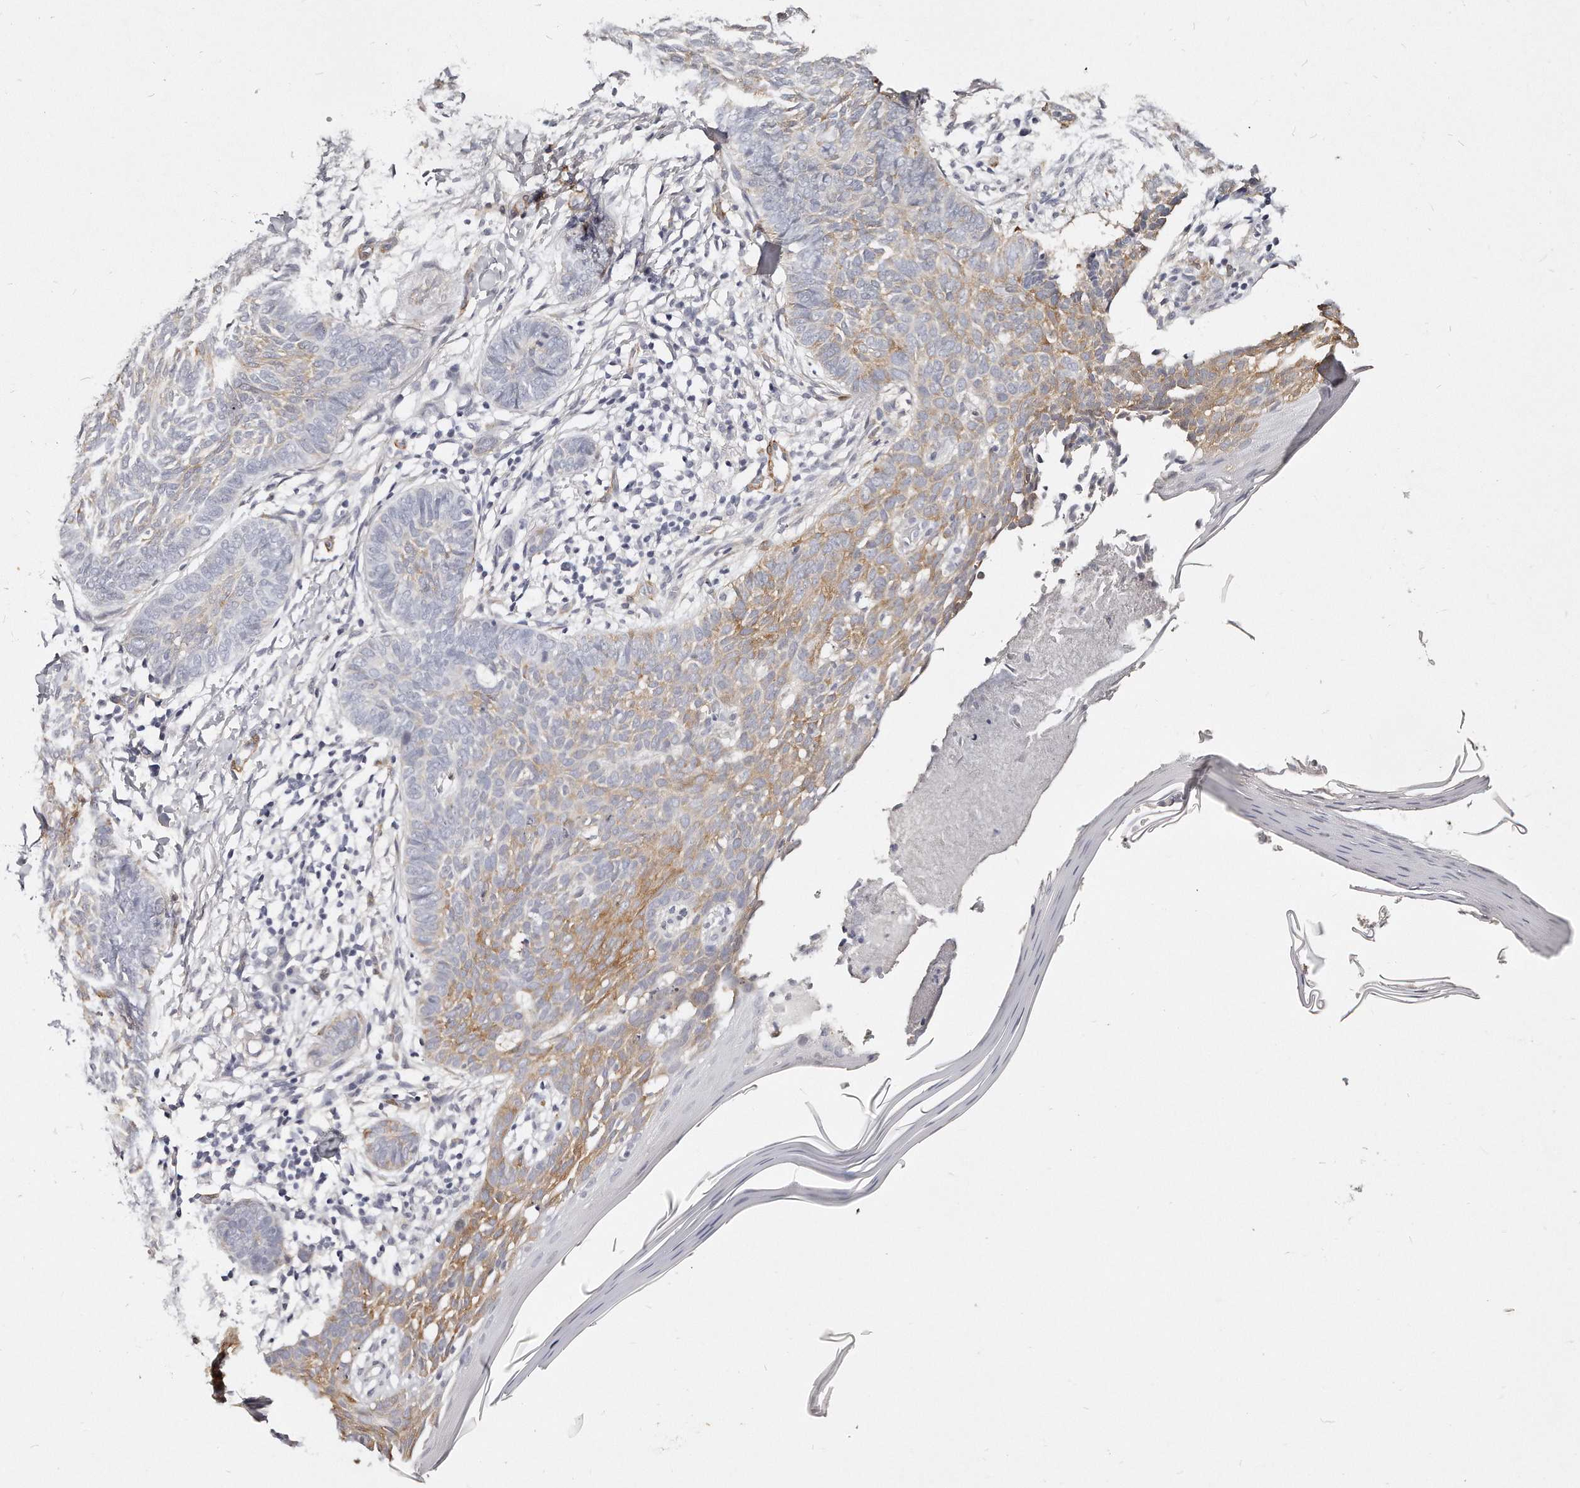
{"staining": {"intensity": "moderate", "quantity": "<25%", "location": "cytoplasmic/membranous"}, "tissue": "skin cancer", "cell_type": "Tumor cells", "image_type": "cancer", "snomed": [{"axis": "morphology", "description": "Normal tissue, NOS"}, {"axis": "morphology", "description": "Basal cell carcinoma"}, {"axis": "topography", "description": "Skin"}], "caption": "Human skin cancer (basal cell carcinoma) stained for a protein (brown) exhibits moderate cytoplasmic/membranous positive expression in approximately <25% of tumor cells.", "gene": "LMOD1", "patient": {"sex": "male", "age": 50}}